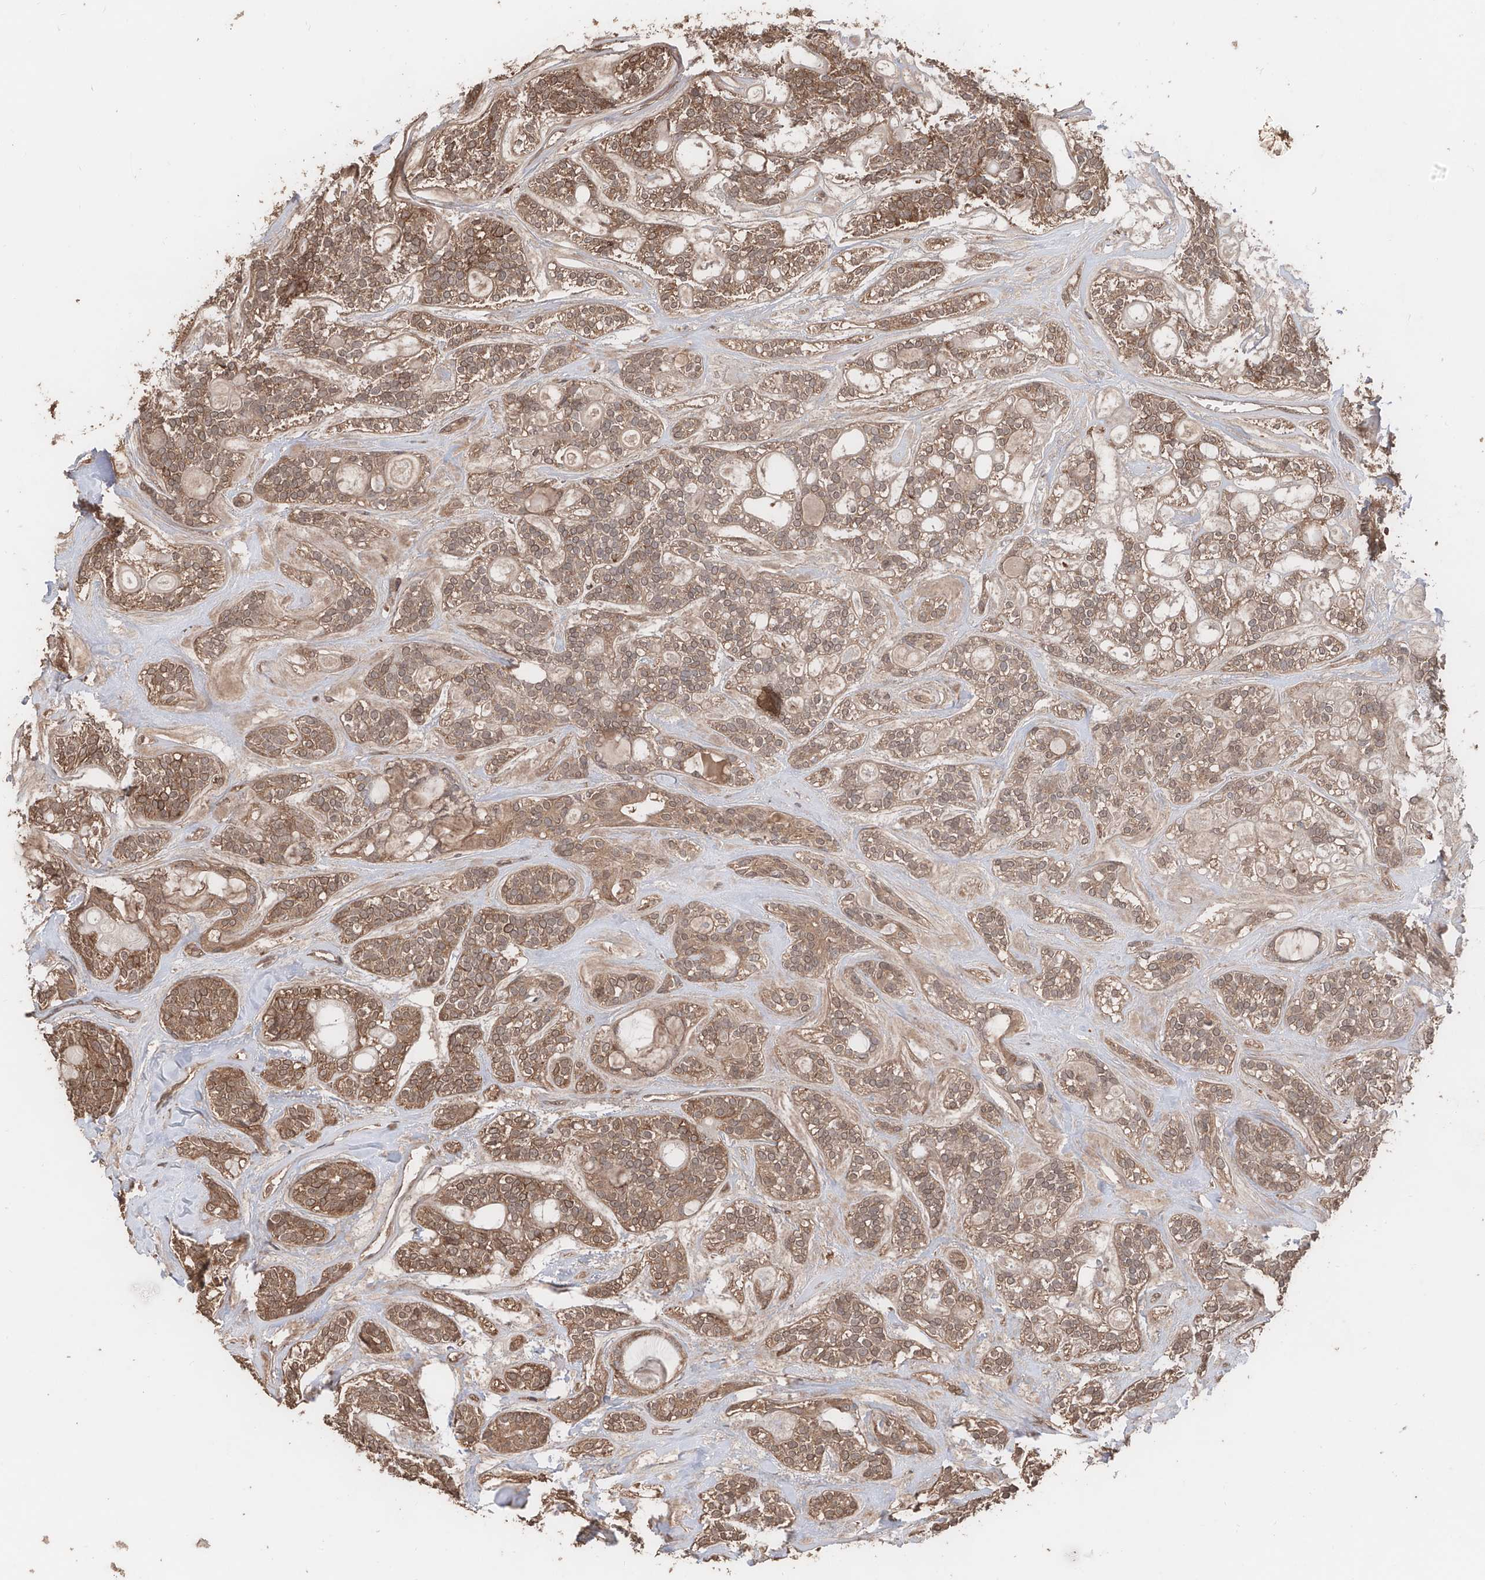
{"staining": {"intensity": "moderate", "quantity": ">75%", "location": "cytoplasmic/membranous,nuclear"}, "tissue": "head and neck cancer", "cell_type": "Tumor cells", "image_type": "cancer", "snomed": [{"axis": "morphology", "description": "Adenocarcinoma, NOS"}, {"axis": "topography", "description": "Head-Neck"}], "caption": "High-magnification brightfield microscopy of head and neck cancer (adenocarcinoma) stained with DAB (3,3'-diaminobenzidine) (brown) and counterstained with hematoxylin (blue). tumor cells exhibit moderate cytoplasmic/membranous and nuclear positivity is seen in approximately>75% of cells.", "gene": "FAM135A", "patient": {"sex": "male", "age": 66}}